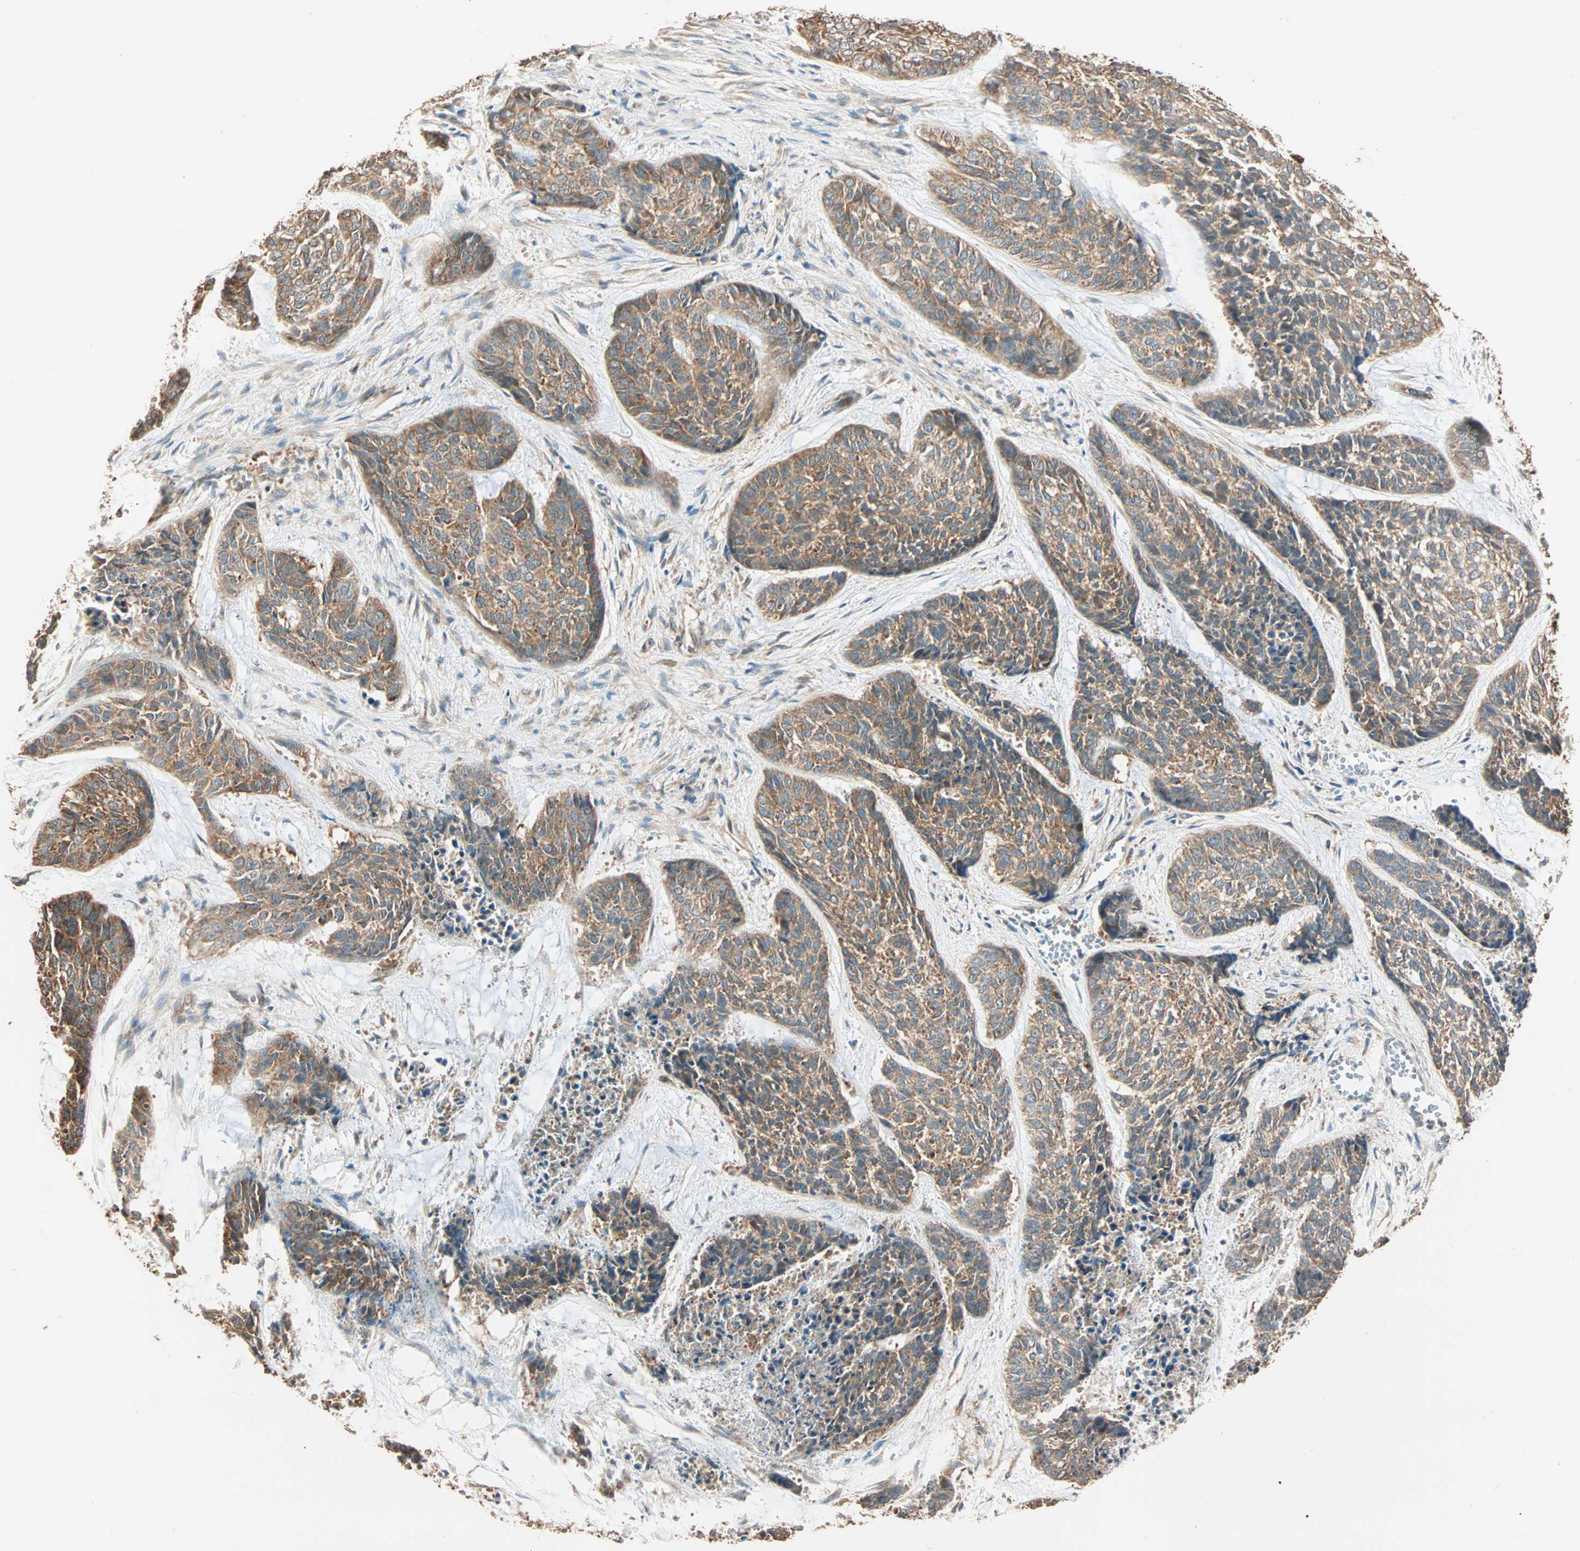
{"staining": {"intensity": "moderate", "quantity": ">75%", "location": "cytoplasmic/membranous"}, "tissue": "skin cancer", "cell_type": "Tumor cells", "image_type": "cancer", "snomed": [{"axis": "morphology", "description": "Basal cell carcinoma"}, {"axis": "topography", "description": "Skin"}], "caption": "Immunohistochemical staining of skin basal cell carcinoma demonstrates medium levels of moderate cytoplasmic/membranous expression in approximately >75% of tumor cells. (Brightfield microscopy of DAB IHC at high magnification).", "gene": "EIF4G2", "patient": {"sex": "female", "age": 64}}